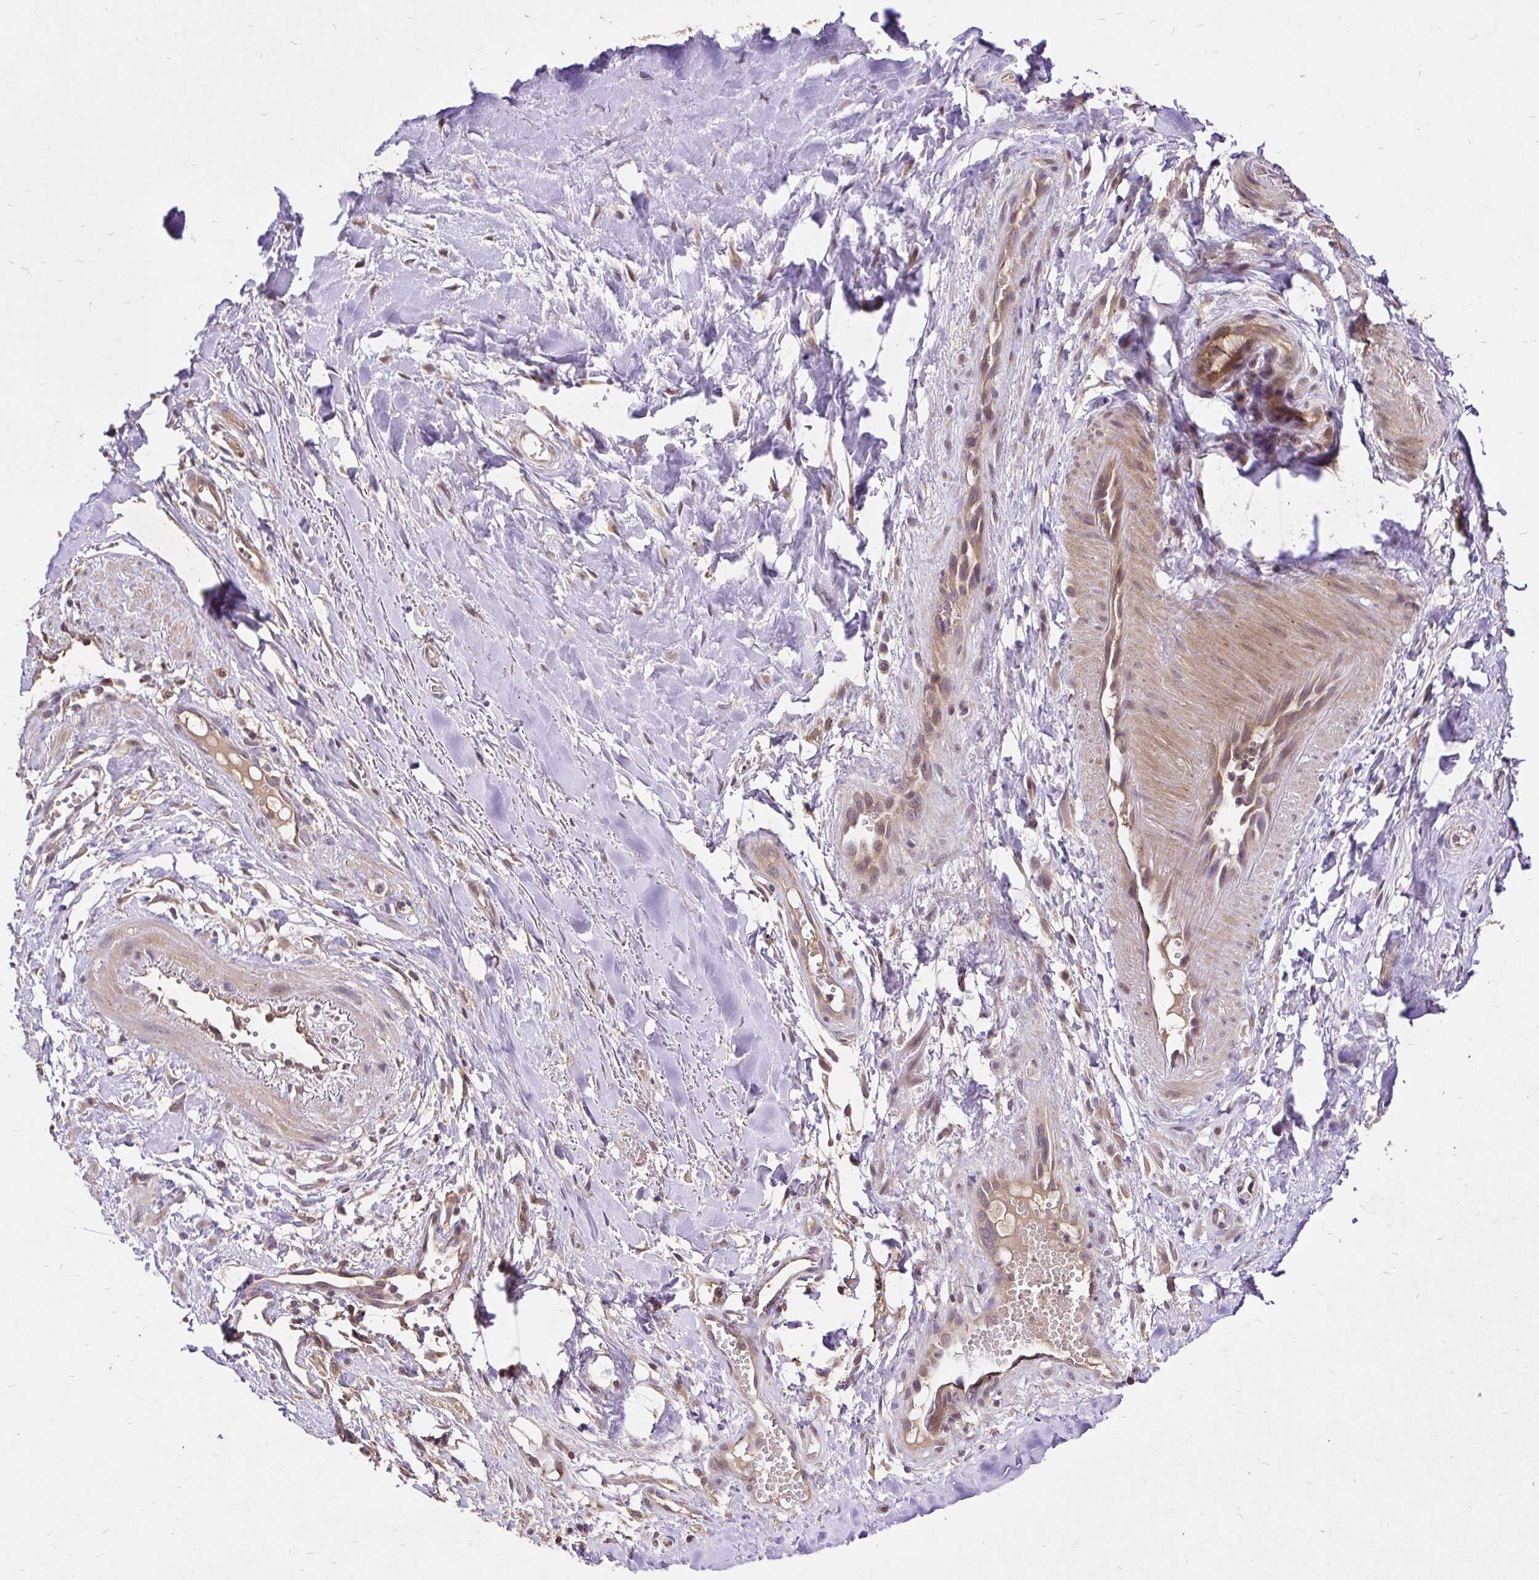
{"staining": {"intensity": "negative", "quantity": "none", "location": "none"}, "tissue": "adipose tissue", "cell_type": "Adipocytes", "image_type": "normal", "snomed": [{"axis": "morphology", "description": "Normal tissue, NOS"}, {"axis": "topography", "description": "Cartilage tissue"}, {"axis": "topography", "description": "Nasopharynx"}, {"axis": "topography", "description": "Thyroid gland"}], "caption": "DAB immunohistochemical staining of unremarkable human adipose tissue displays no significant expression in adipocytes. Brightfield microscopy of immunohistochemistry (IHC) stained with DAB (3,3'-diaminobenzidine) (brown) and hematoxylin (blue), captured at high magnification.", "gene": "UBE2M", "patient": {"sex": "male", "age": 63}}